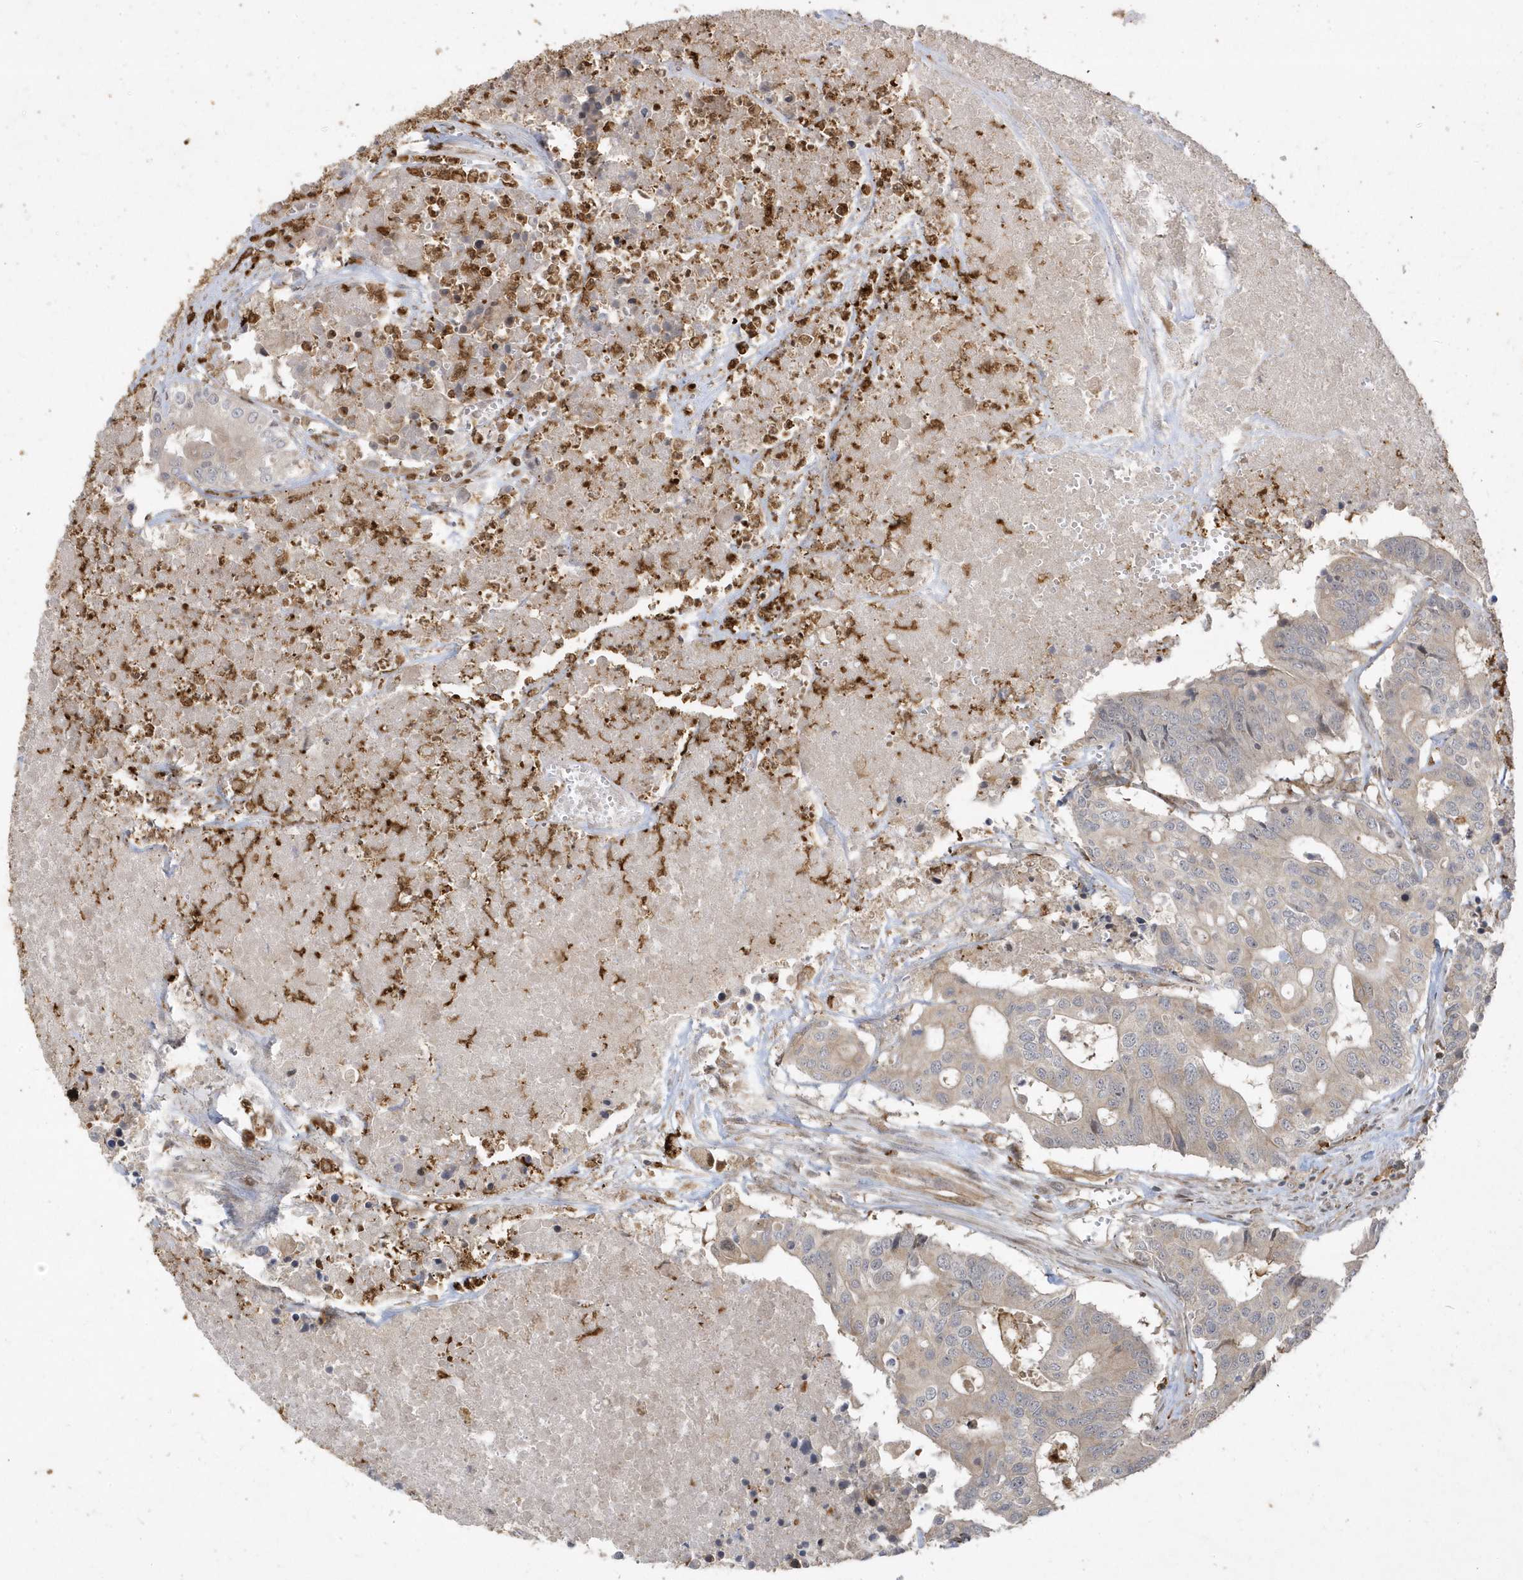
{"staining": {"intensity": "negative", "quantity": "none", "location": "none"}, "tissue": "colorectal cancer", "cell_type": "Tumor cells", "image_type": "cancer", "snomed": [{"axis": "morphology", "description": "Adenocarcinoma, NOS"}, {"axis": "topography", "description": "Colon"}], "caption": "This is a photomicrograph of immunohistochemistry (IHC) staining of adenocarcinoma (colorectal), which shows no positivity in tumor cells.", "gene": "IFT57", "patient": {"sex": "male", "age": 77}}